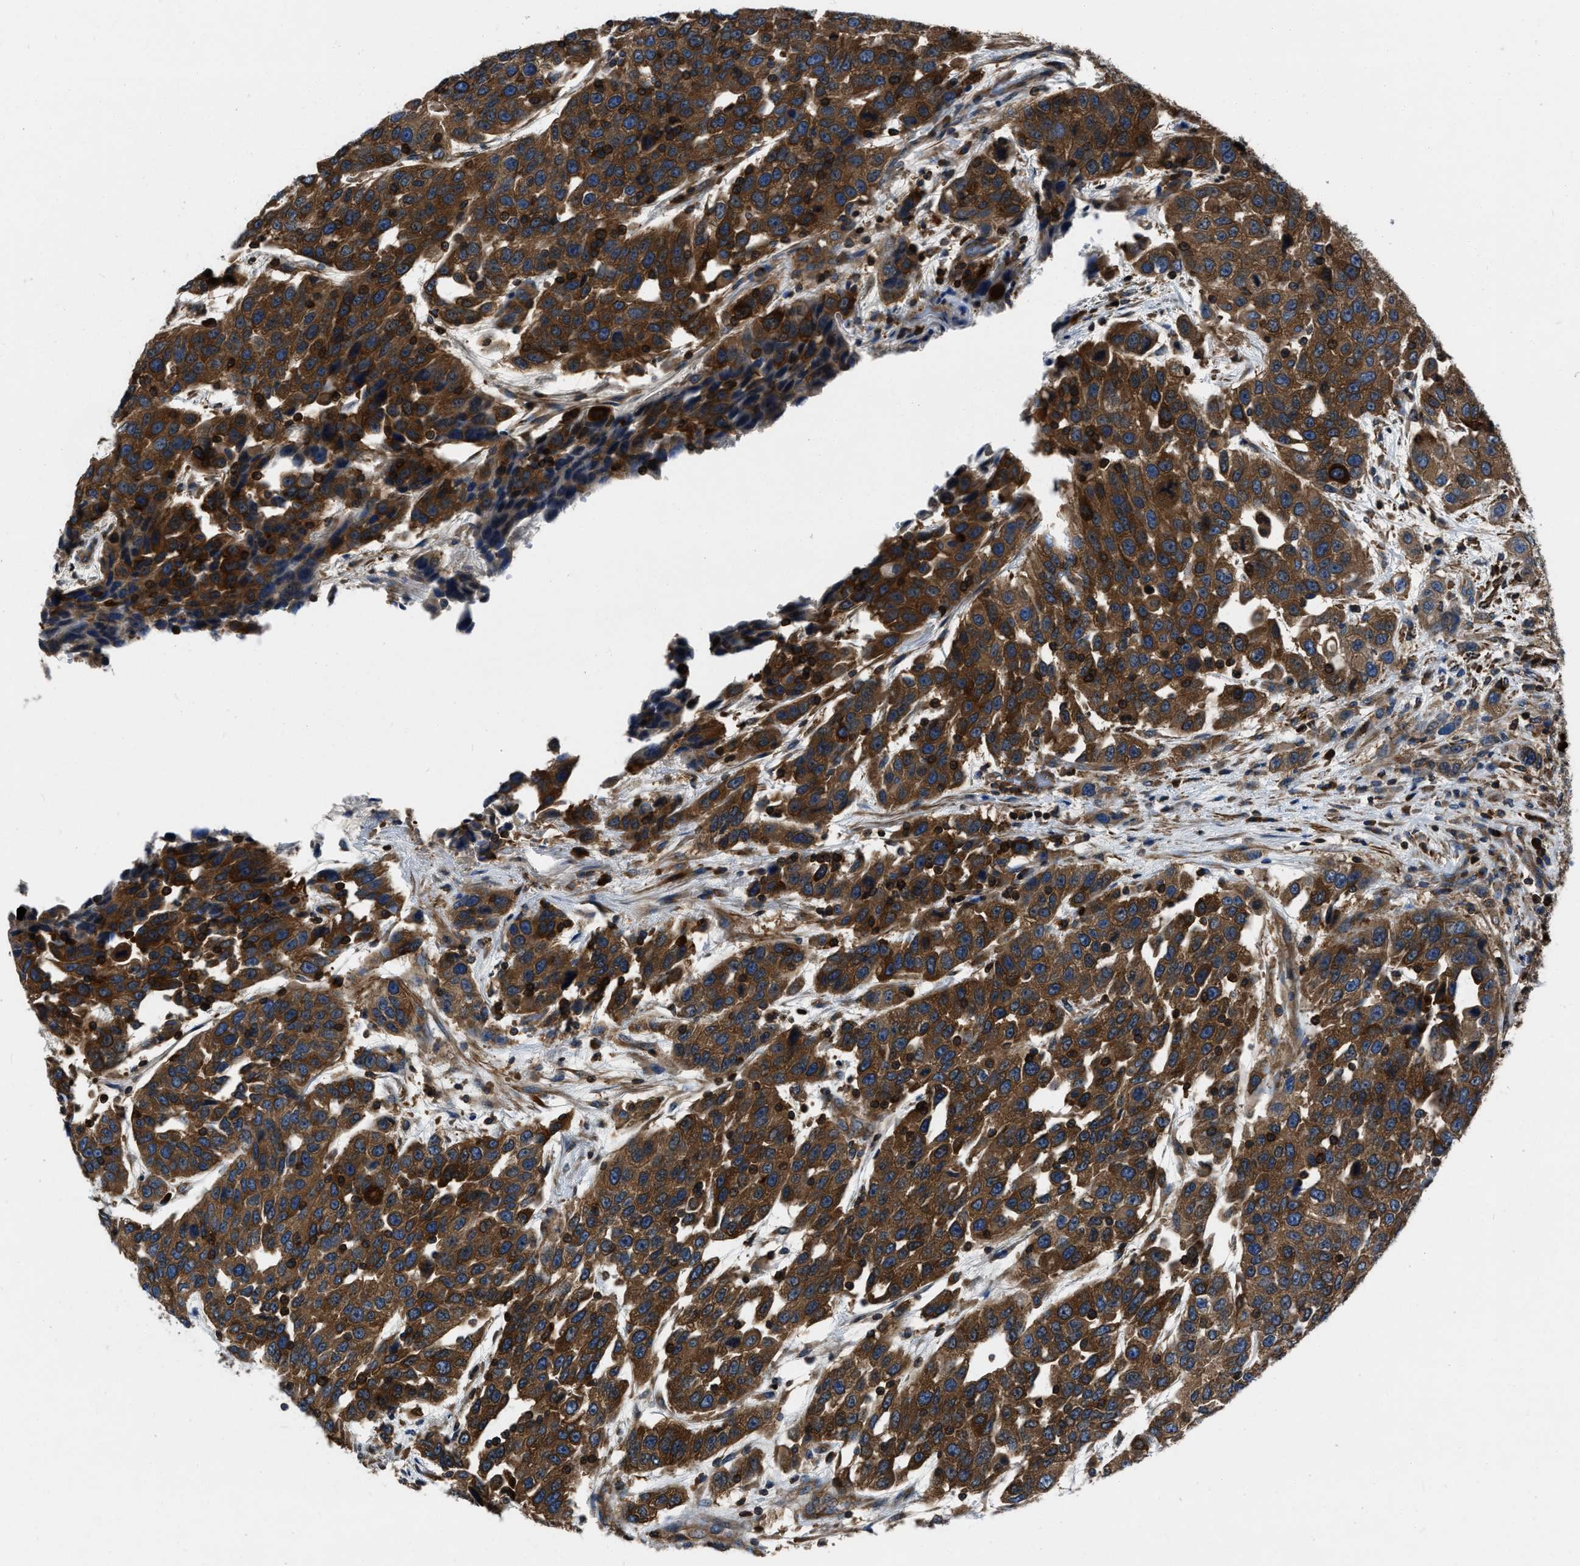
{"staining": {"intensity": "strong", "quantity": ">75%", "location": "cytoplasmic/membranous"}, "tissue": "urothelial cancer", "cell_type": "Tumor cells", "image_type": "cancer", "snomed": [{"axis": "morphology", "description": "Urothelial carcinoma, High grade"}, {"axis": "topography", "description": "Urinary bladder"}], "caption": "Urothelial carcinoma (high-grade) stained with a brown dye demonstrates strong cytoplasmic/membranous positive positivity in about >75% of tumor cells.", "gene": "YARS1", "patient": {"sex": "female", "age": 80}}